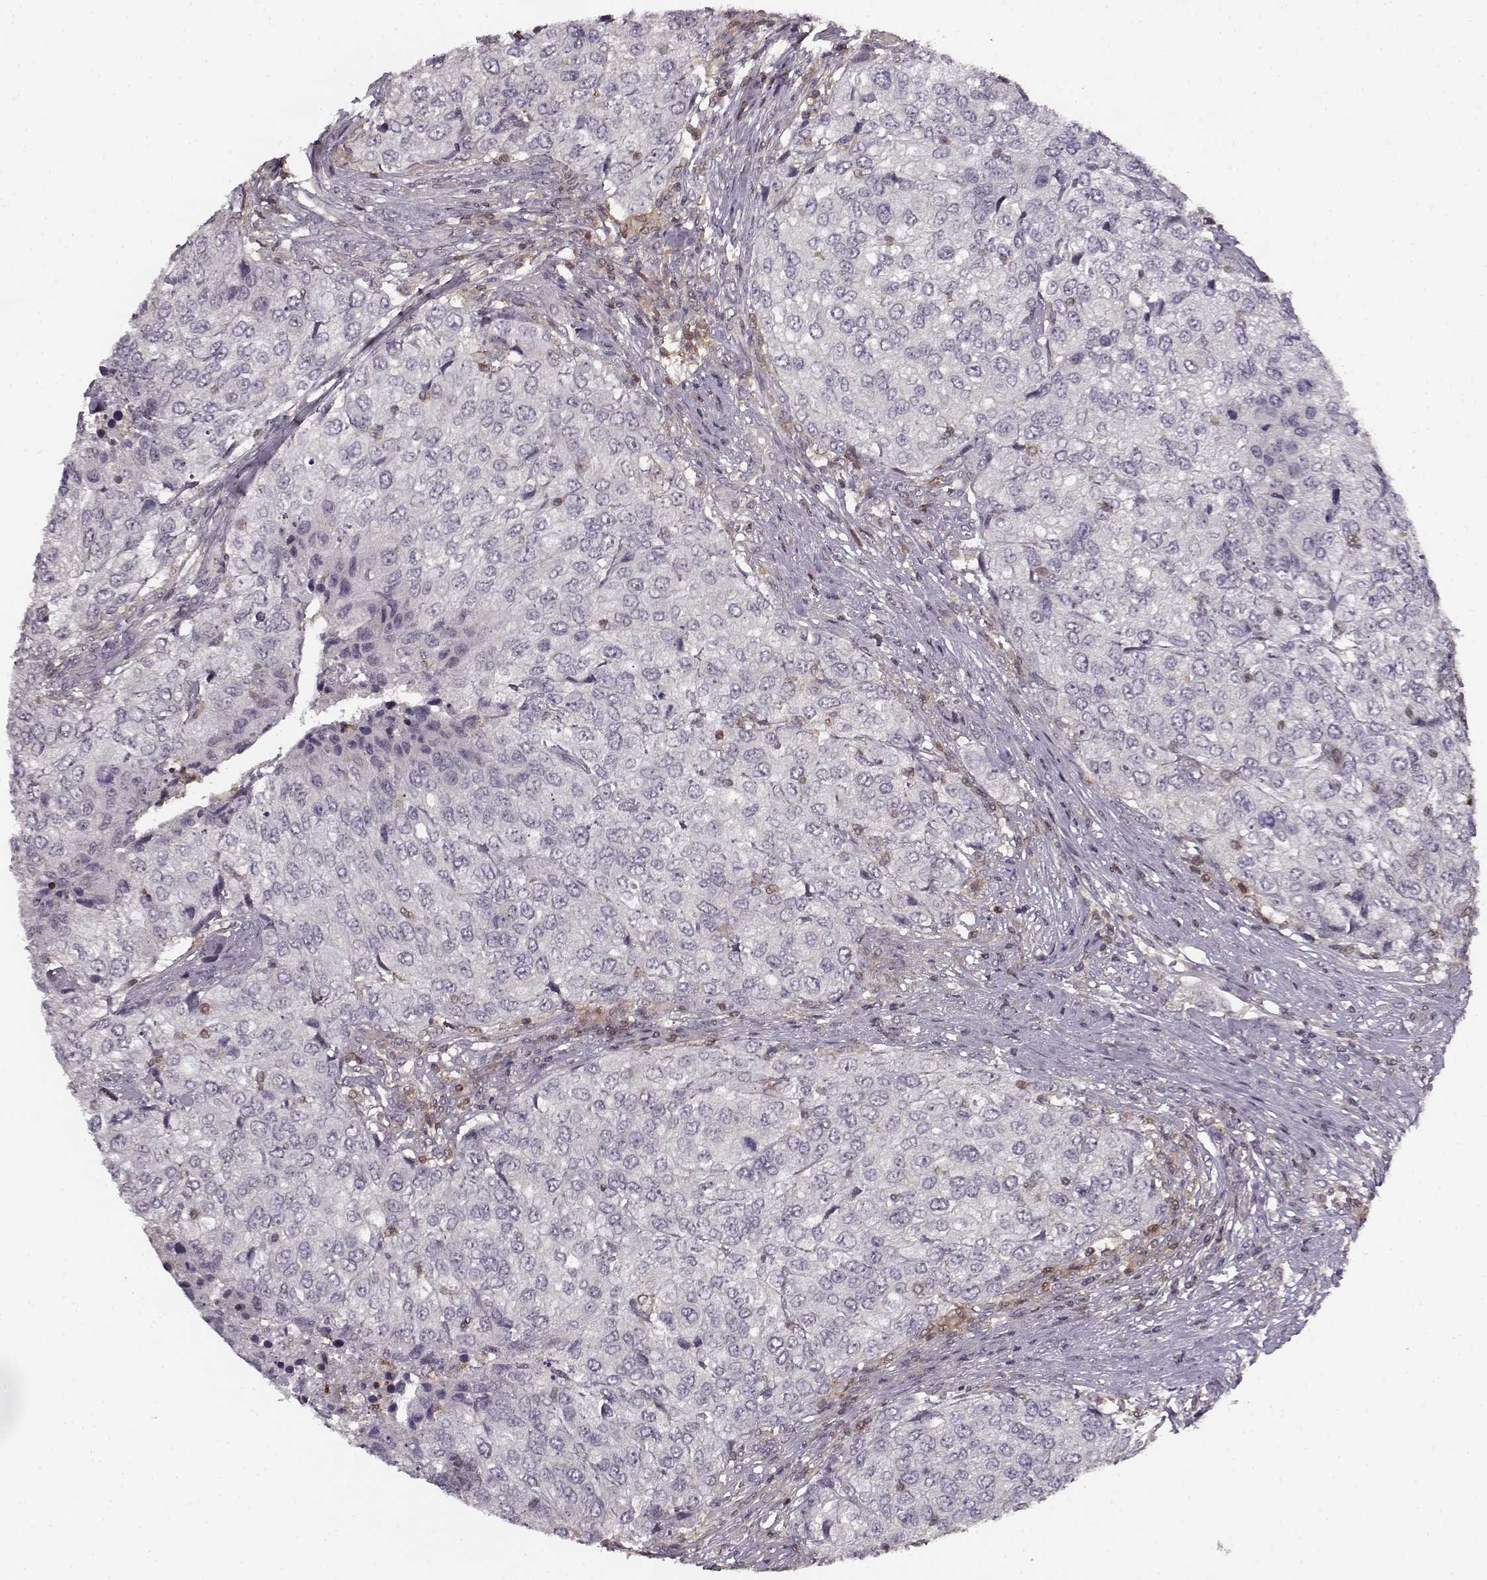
{"staining": {"intensity": "negative", "quantity": "none", "location": "none"}, "tissue": "urothelial cancer", "cell_type": "Tumor cells", "image_type": "cancer", "snomed": [{"axis": "morphology", "description": "Urothelial carcinoma, High grade"}, {"axis": "topography", "description": "Urinary bladder"}], "caption": "Image shows no protein staining in tumor cells of urothelial cancer tissue.", "gene": "MFSD1", "patient": {"sex": "female", "age": 78}}